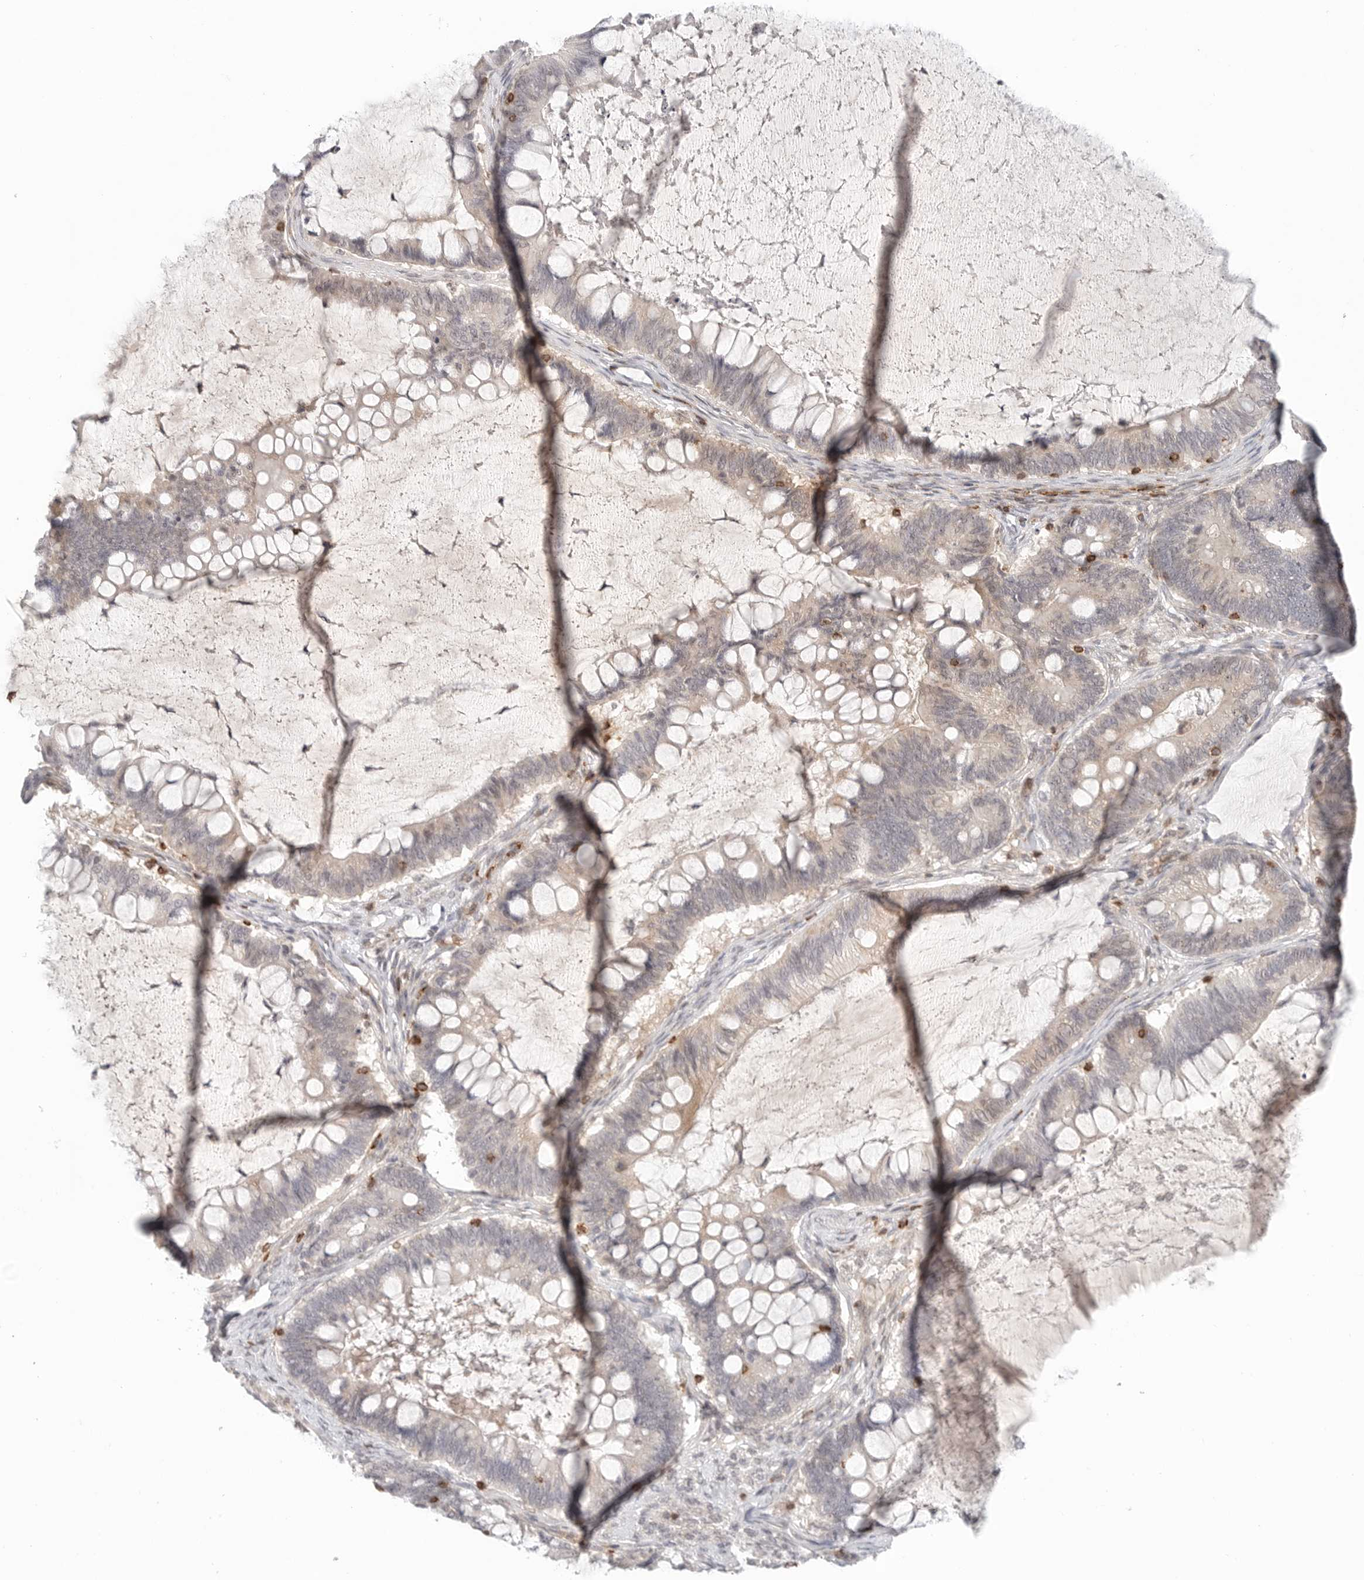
{"staining": {"intensity": "negative", "quantity": "none", "location": "none"}, "tissue": "ovarian cancer", "cell_type": "Tumor cells", "image_type": "cancer", "snomed": [{"axis": "morphology", "description": "Cystadenocarcinoma, mucinous, NOS"}, {"axis": "topography", "description": "Ovary"}], "caption": "A histopathology image of ovarian mucinous cystadenocarcinoma stained for a protein shows no brown staining in tumor cells. (DAB immunohistochemistry with hematoxylin counter stain).", "gene": "SH3KBP1", "patient": {"sex": "female", "age": 61}}